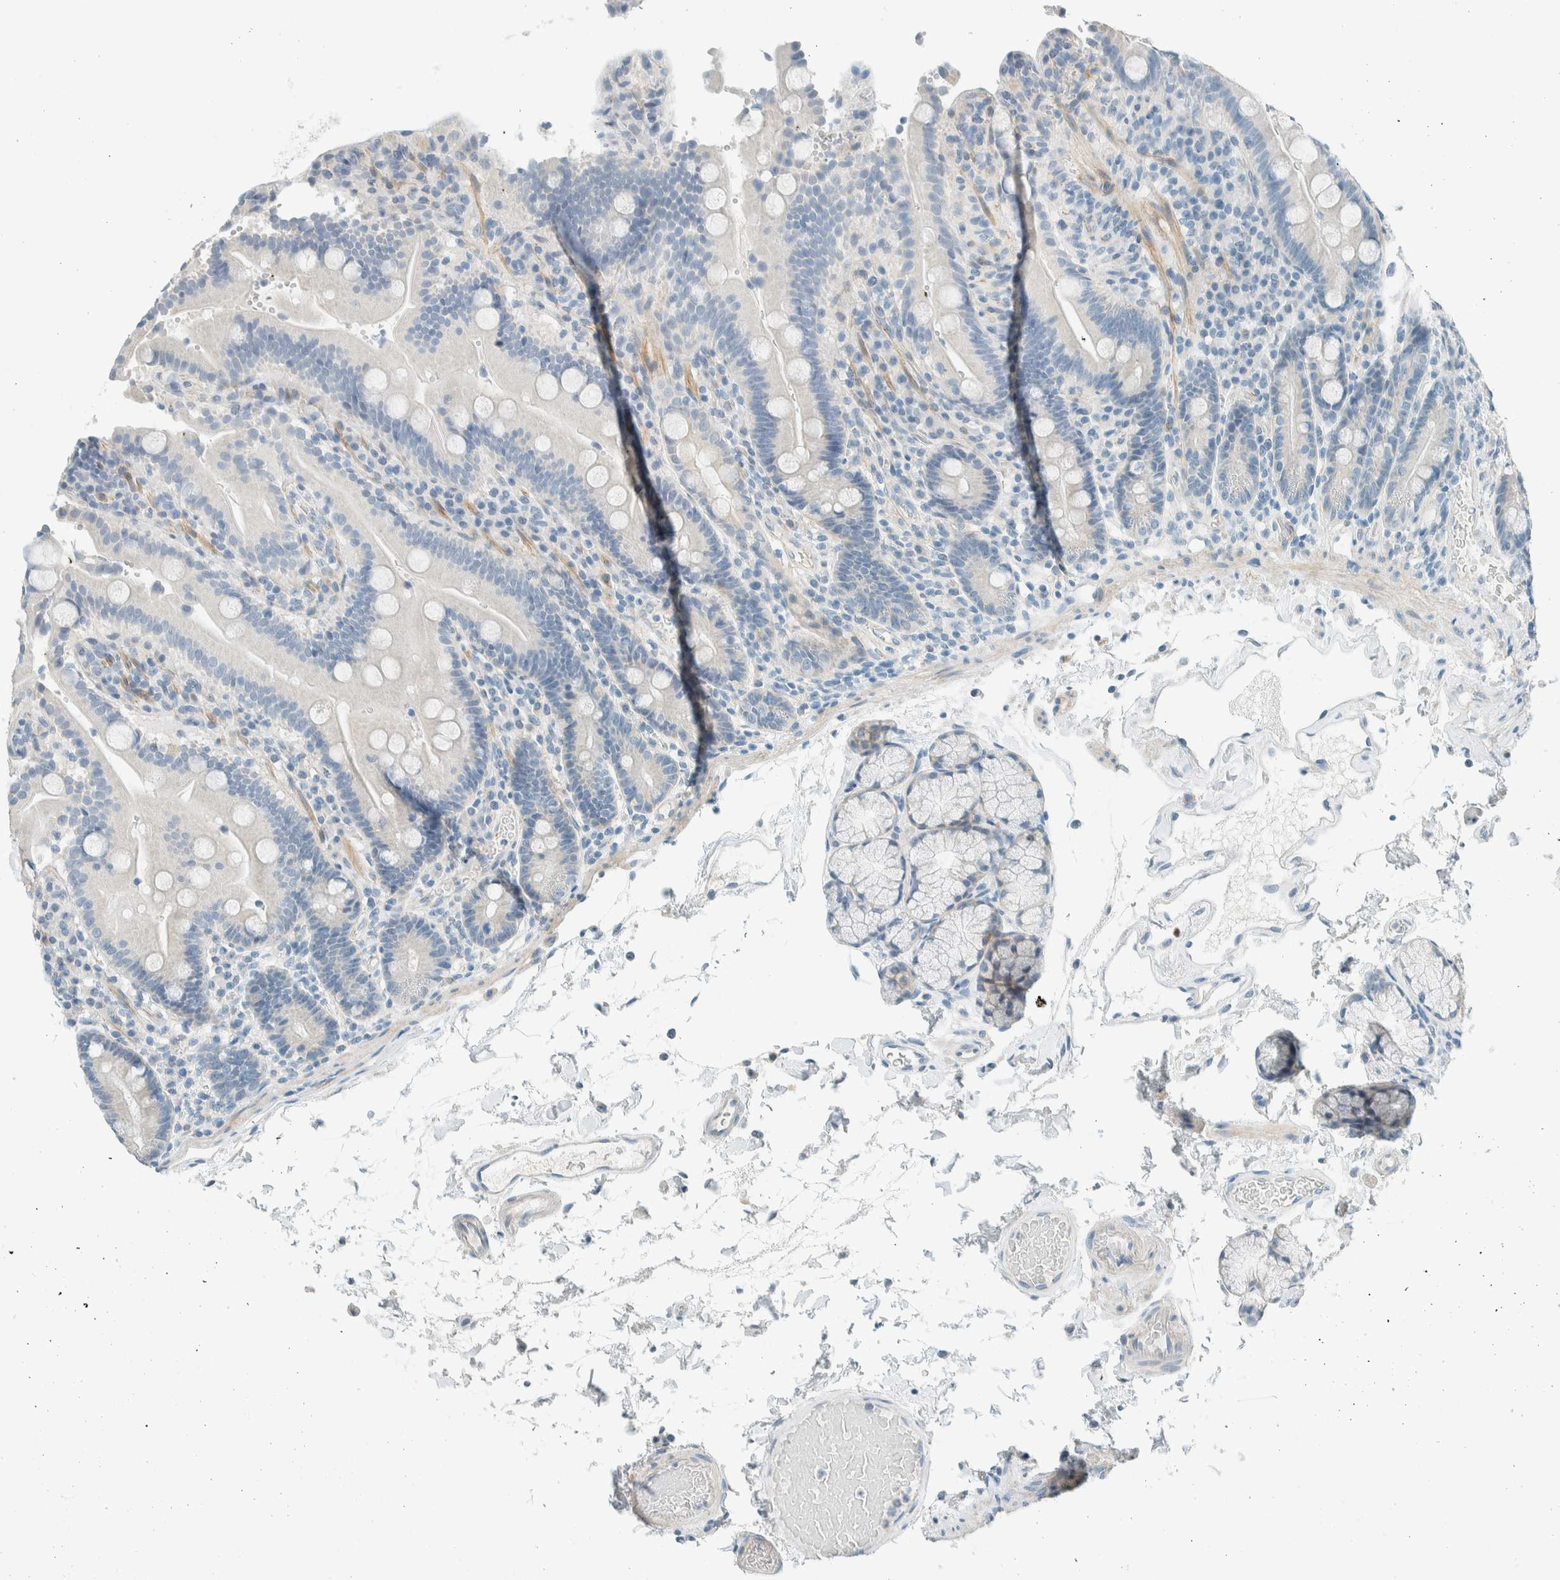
{"staining": {"intensity": "negative", "quantity": "none", "location": "none"}, "tissue": "duodenum", "cell_type": "Glandular cells", "image_type": "normal", "snomed": [{"axis": "morphology", "description": "Normal tissue, NOS"}, {"axis": "topography", "description": "Small intestine, NOS"}], "caption": "Human duodenum stained for a protein using immunohistochemistry (IHC) exhibits no positivity in glandular cells.", "gene": "SLFN12", "patient": {"sex": "female", "age": 71}}